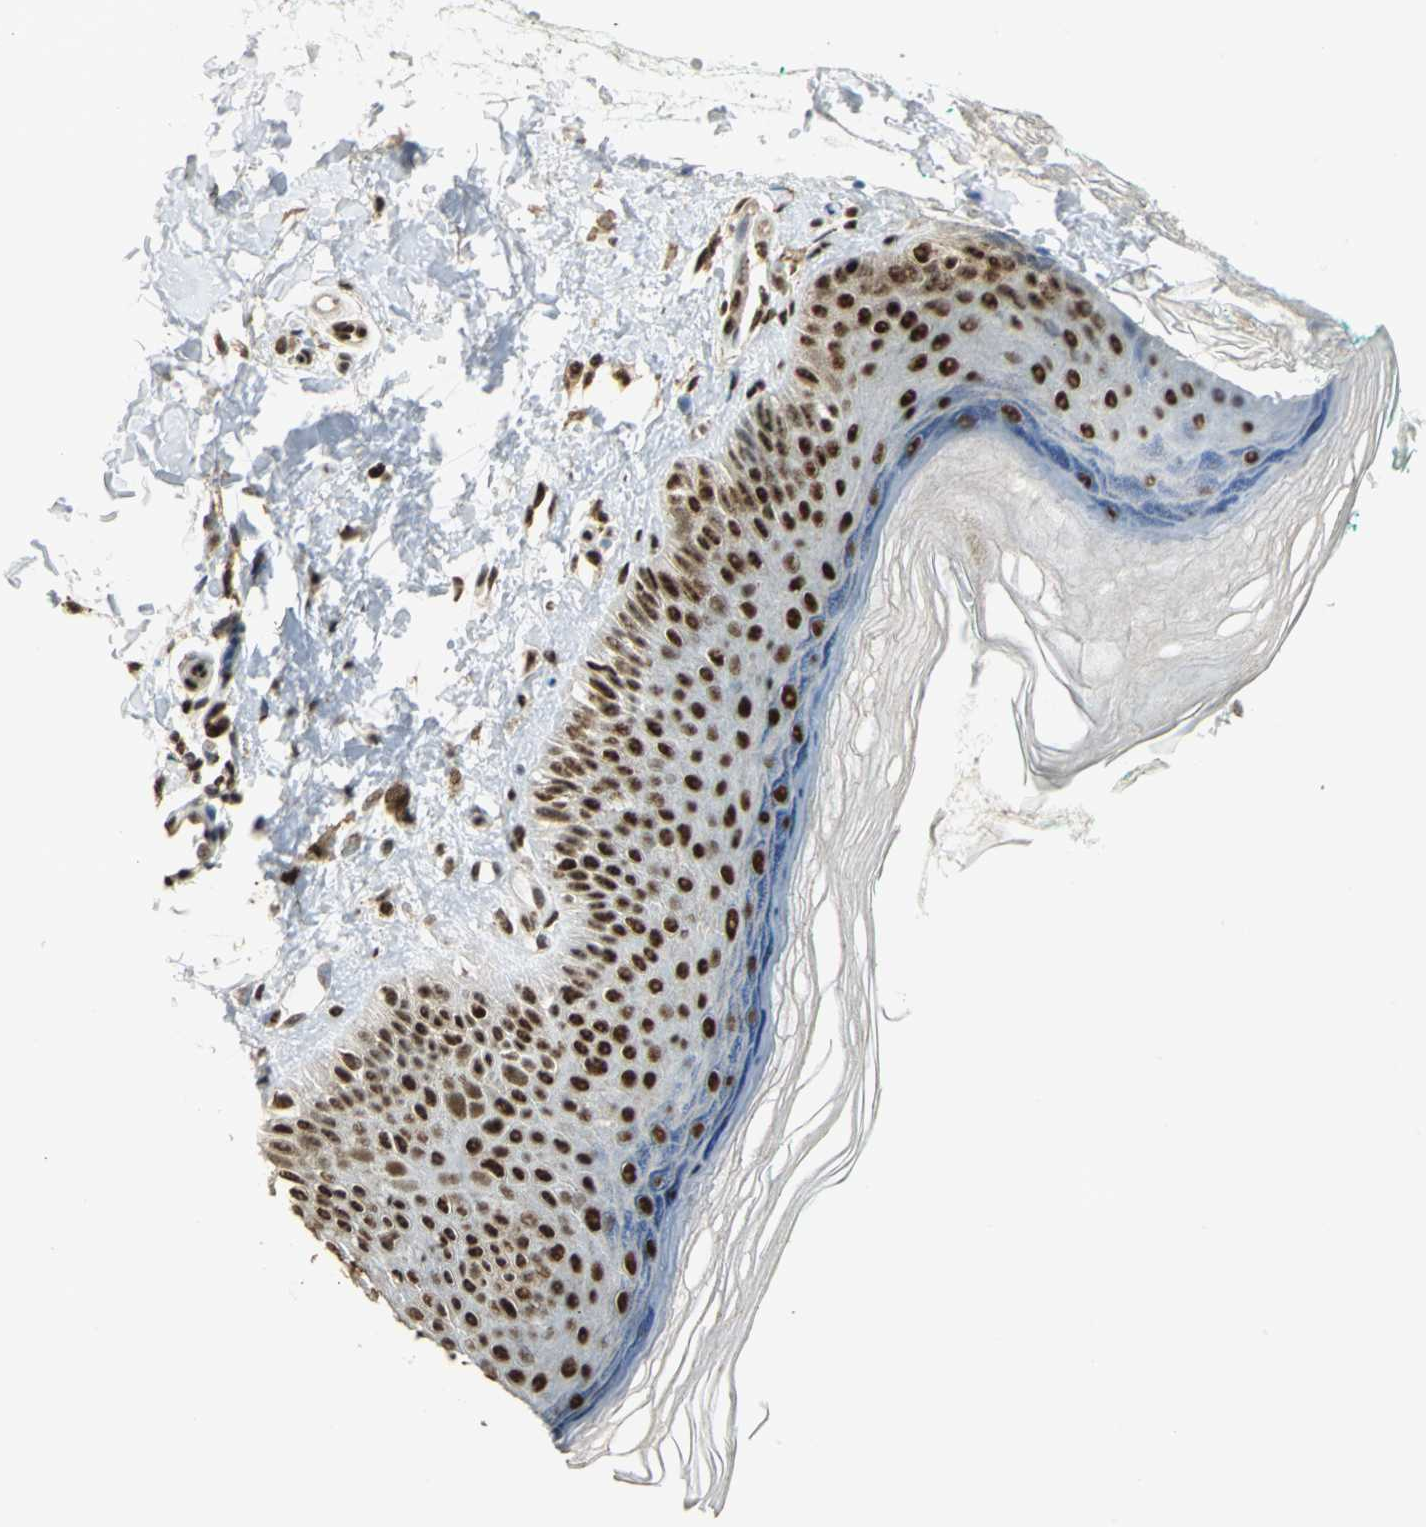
{"staining": {"intensity": "moderate", "quantity": "25%-75%", "location": "nuclear"}, "tissue": "skin", "cell_type": "Fibroblasts", "image_type": "normal", "snomed": [{"axis": "morphology", "description": "Normal tissue, NOS"}, {"axis": "topography", "description": "Skin"}], "caption": "DAB immunohistochemical staining of benign skin displays moderate nuclear protein expression in about 25%-75% of fibroblasts.", "gene": "DDX5", "patient": {"sex": "male", "age": 26}}